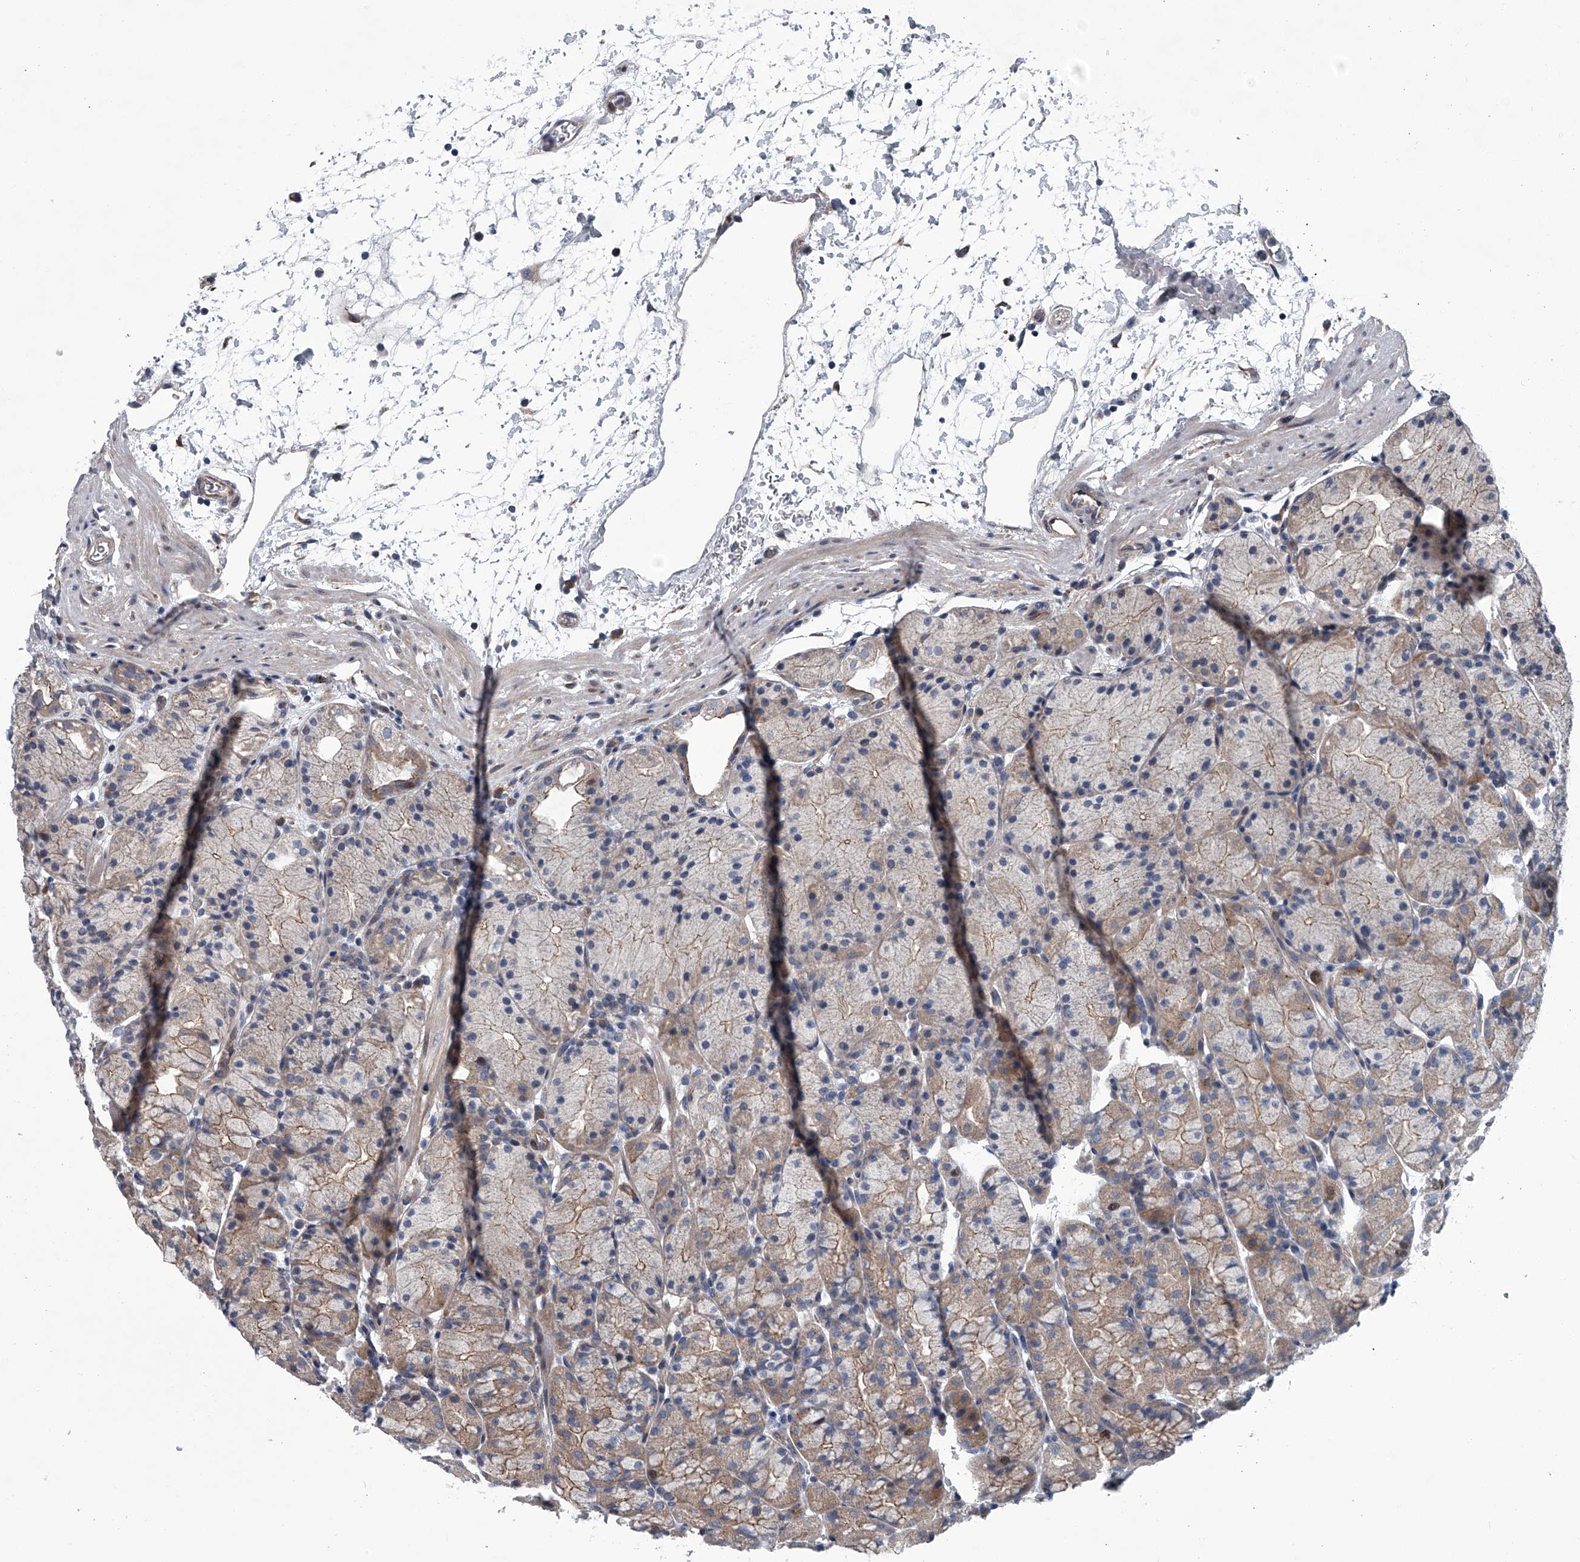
{"staining": {"intensity": "weak", "quantity": "25%-75%", "location": "cytoplasmic/membranous"}, "tissue": "stomach", "cell_type": "Glandular cells", "image_type": "normal", "snomed": [{"axis": "morphology", "description": "Normal tissue, NOS"}, {"axis": "topography", "description": "Stomach, upper"}], "caption": "Weak cytoplasmic/membranous protein staining is present in approximately 25%-75% of glandular cells in stomach.", "gene": "ABCG1", "patient": {"sex": "male", "age": 48}}